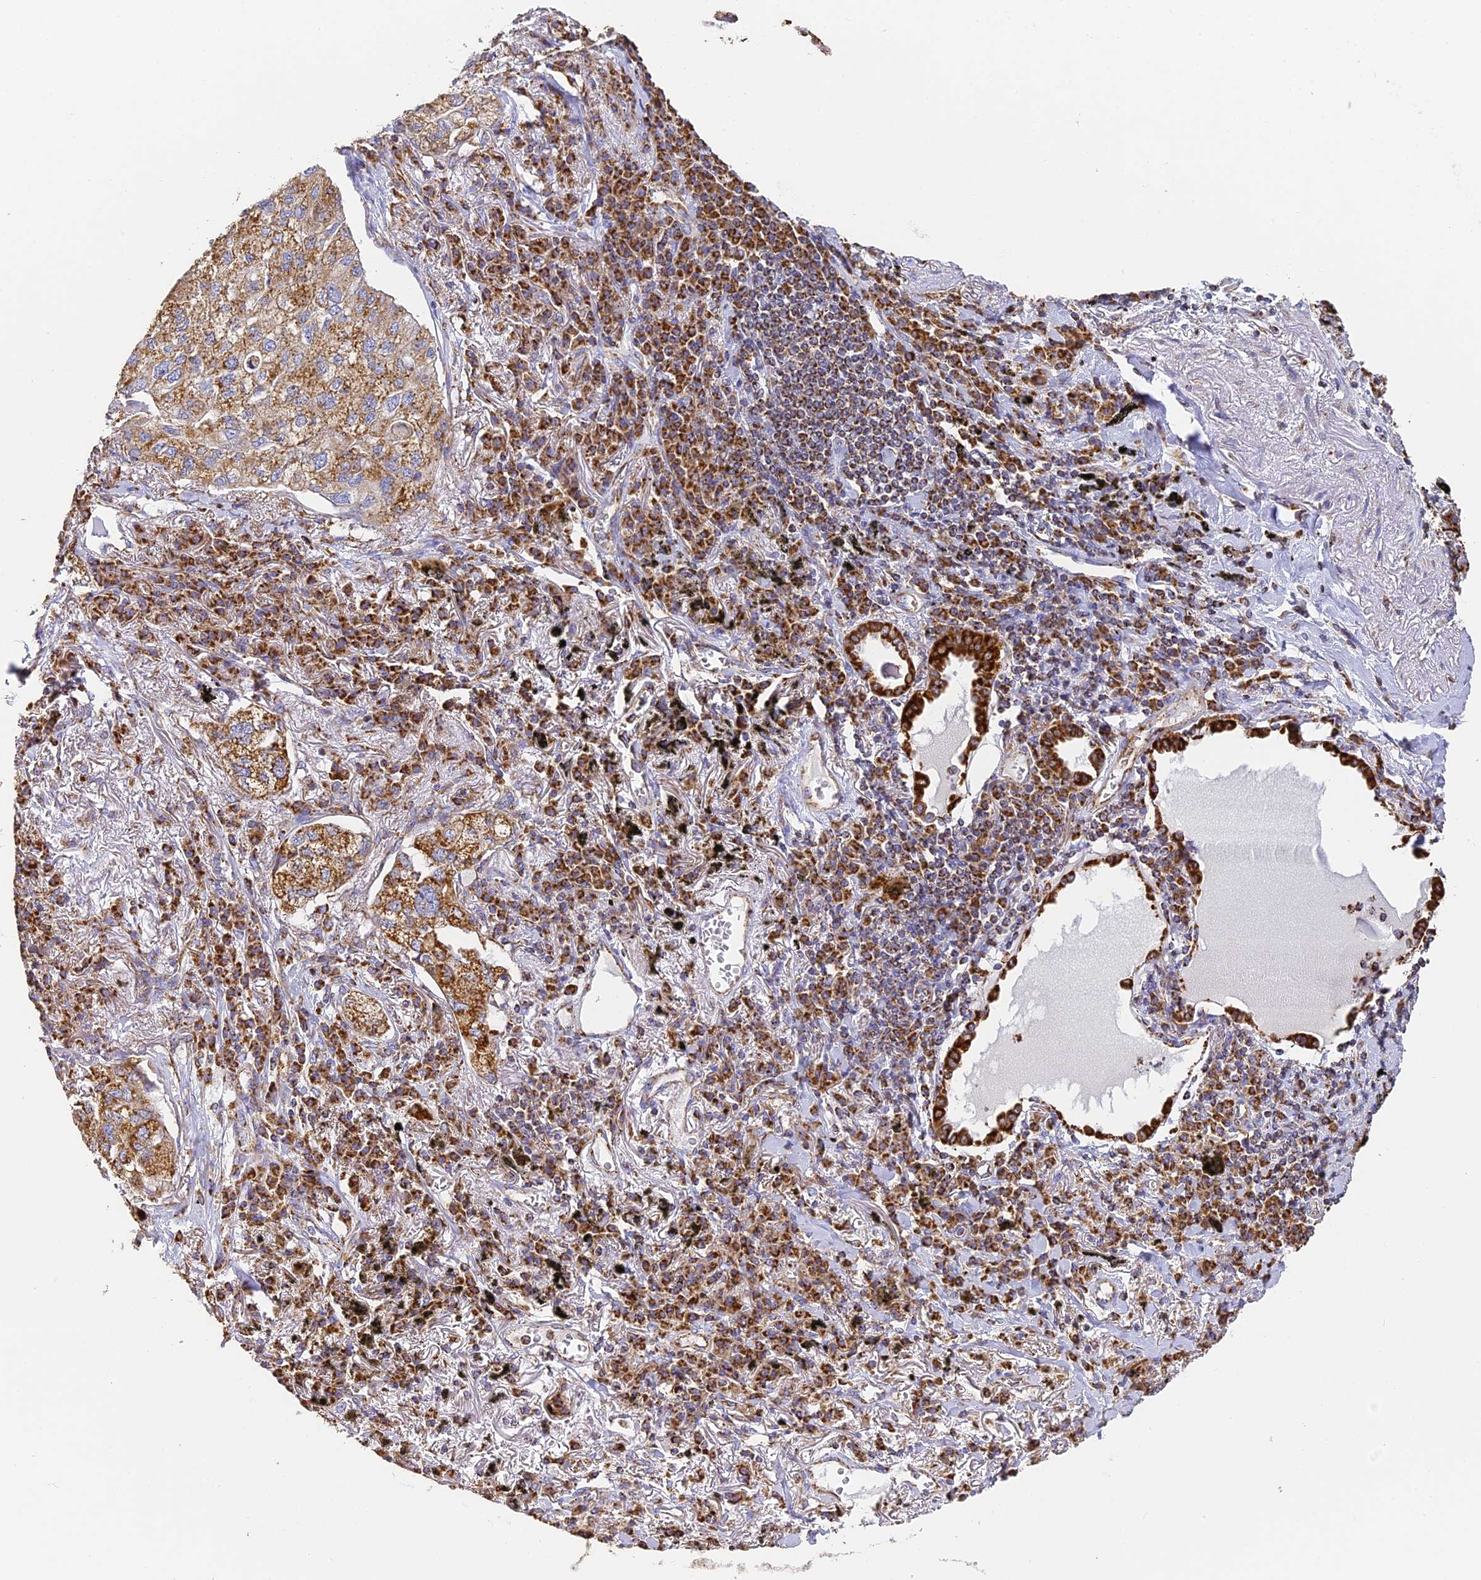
{"staining": {"intensity": "strong", "quantity": ">75%", "location": "cytoplasmic/membranous"}, "tissue": "lung cancer", "cell_type": "Tumor cells", "image_type": "cancer", "snomed": [{"axis": "morphology", "description": "Adenocarcinoma, NOS"}, {"axis": "topography", "description": "Lung"}], "caption": "Immunohistochemistry (IHC) photomicrograph of lung adenocarcinoma stained for a protein (brown), which shows high levels of strong cytoplasmic/membranous staining in about >75% of tumor cells.", "gene": "COX6C", "patient": {"sex": "male", "age": 65}}